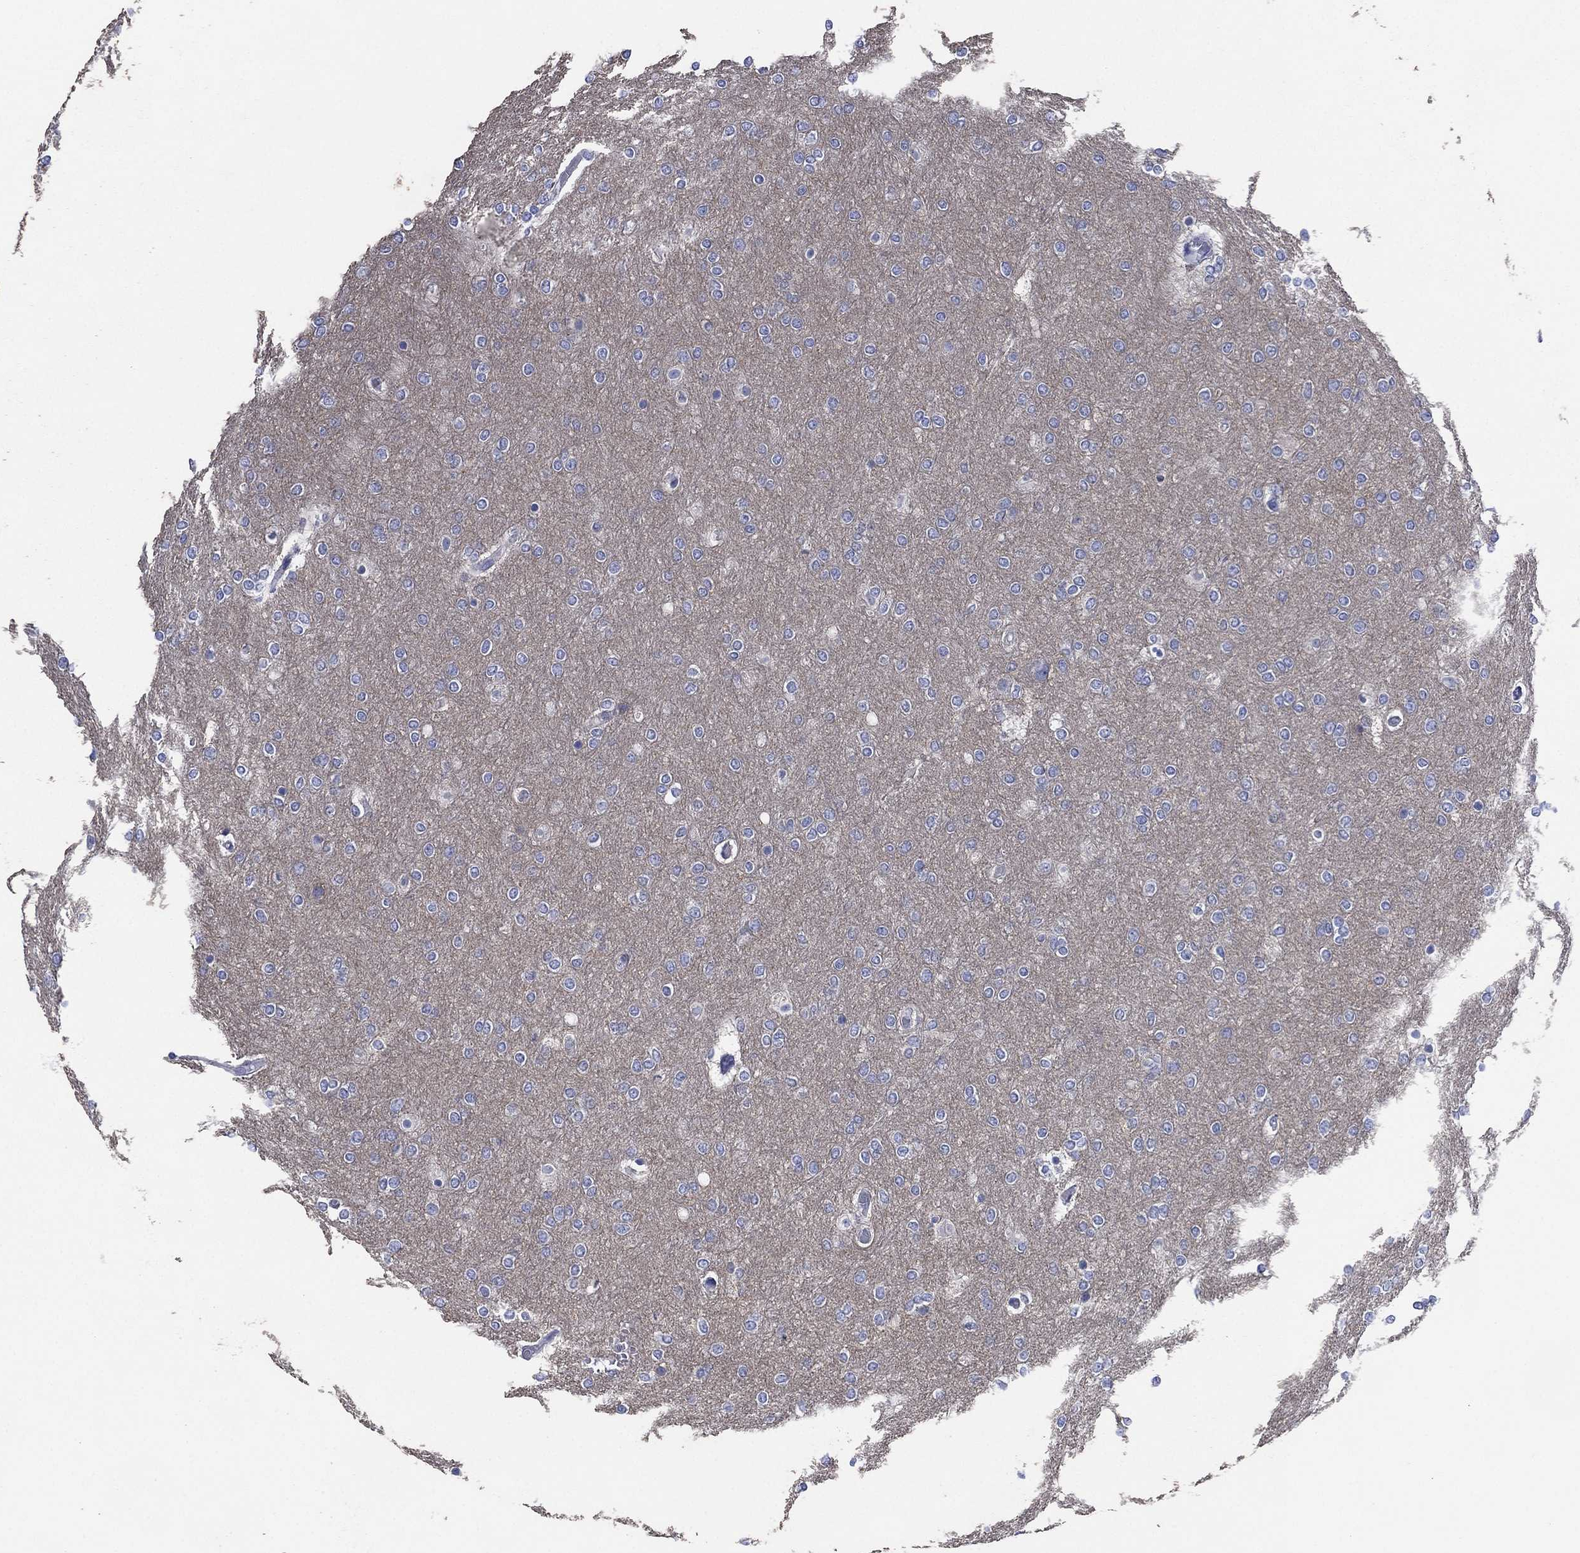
{"staining": {"intensity": "negative", "quantity": "none", "location": "none"}, "tissue": "glioma", "cell_type": "Tumor cells", "image_type": "cancer", "snomed": [{"axis": "morphology", "description": "Glioma, malignant, High grade"}, {"axis": "topography", "description": "Brain"}], "caption": "Immunohistochemical staining of human glioma shows no significant expression in tumor cells.", "gene": "CHRNA3", "patient": {"sex": "female", "age": 61}}